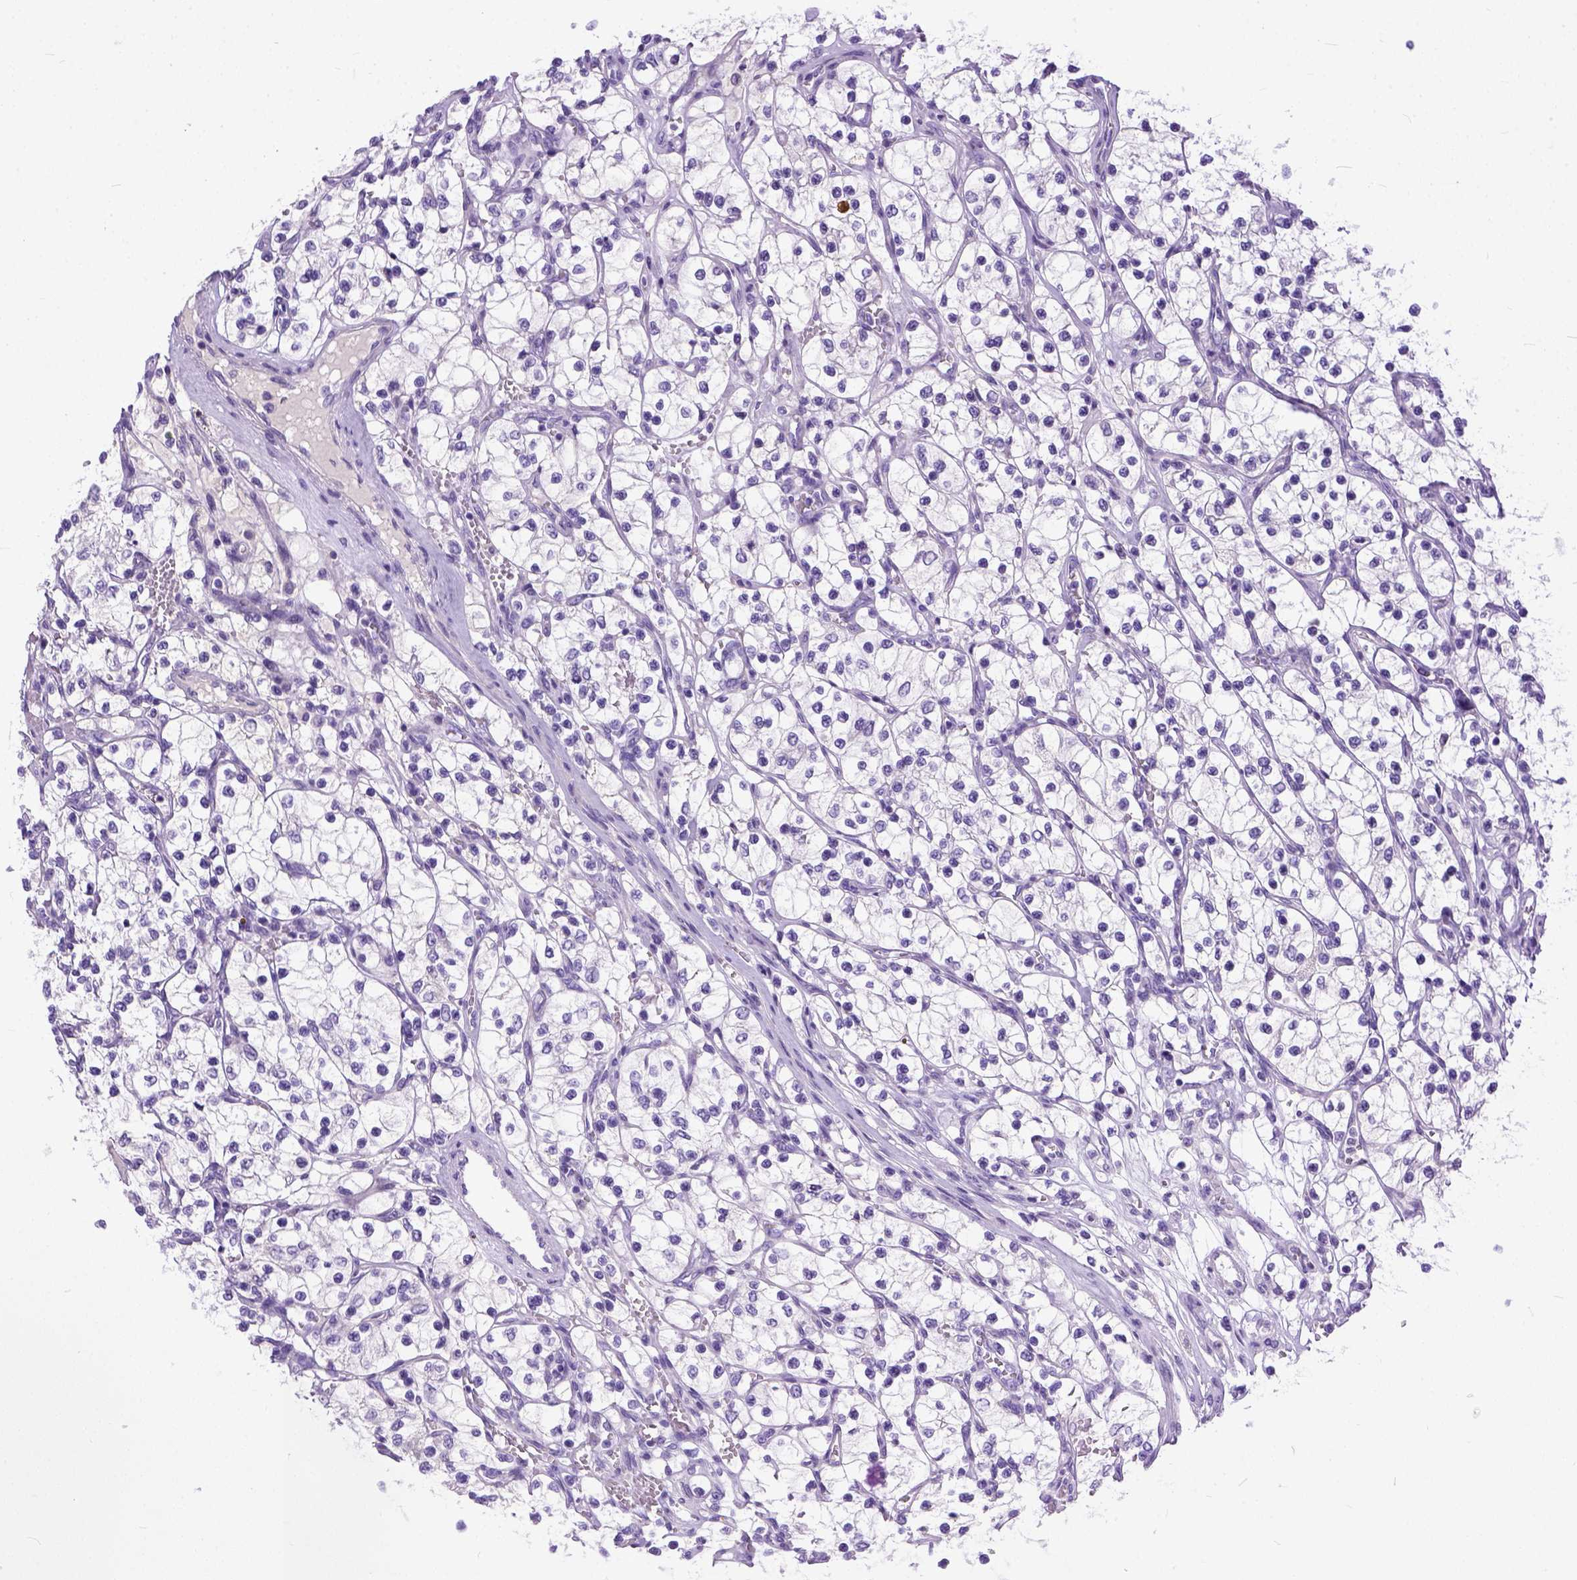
{"staining": {"intensity": "negative", "quantity": "none", "location": "none"}, "tissue": "renal cancer", "cell_type": "Tumor cells", "image_type": "cancer", "snomed": [{"axis": "morphology", "description": "Adenocarcinoma, NOS"}, {"axis": "topography", "description": "Kidney"}], "caption": "This is a micrograph of IHC staining of renal cancer, which shows no positivity in tumor cells. The staining is performed using DAB (3,3'-diaminobenzidine) brown chromogen with nuclei counter-stained in using hematoxylin.", "gene": "PLK5", "patient": {"sex": "female", "age": 69}}